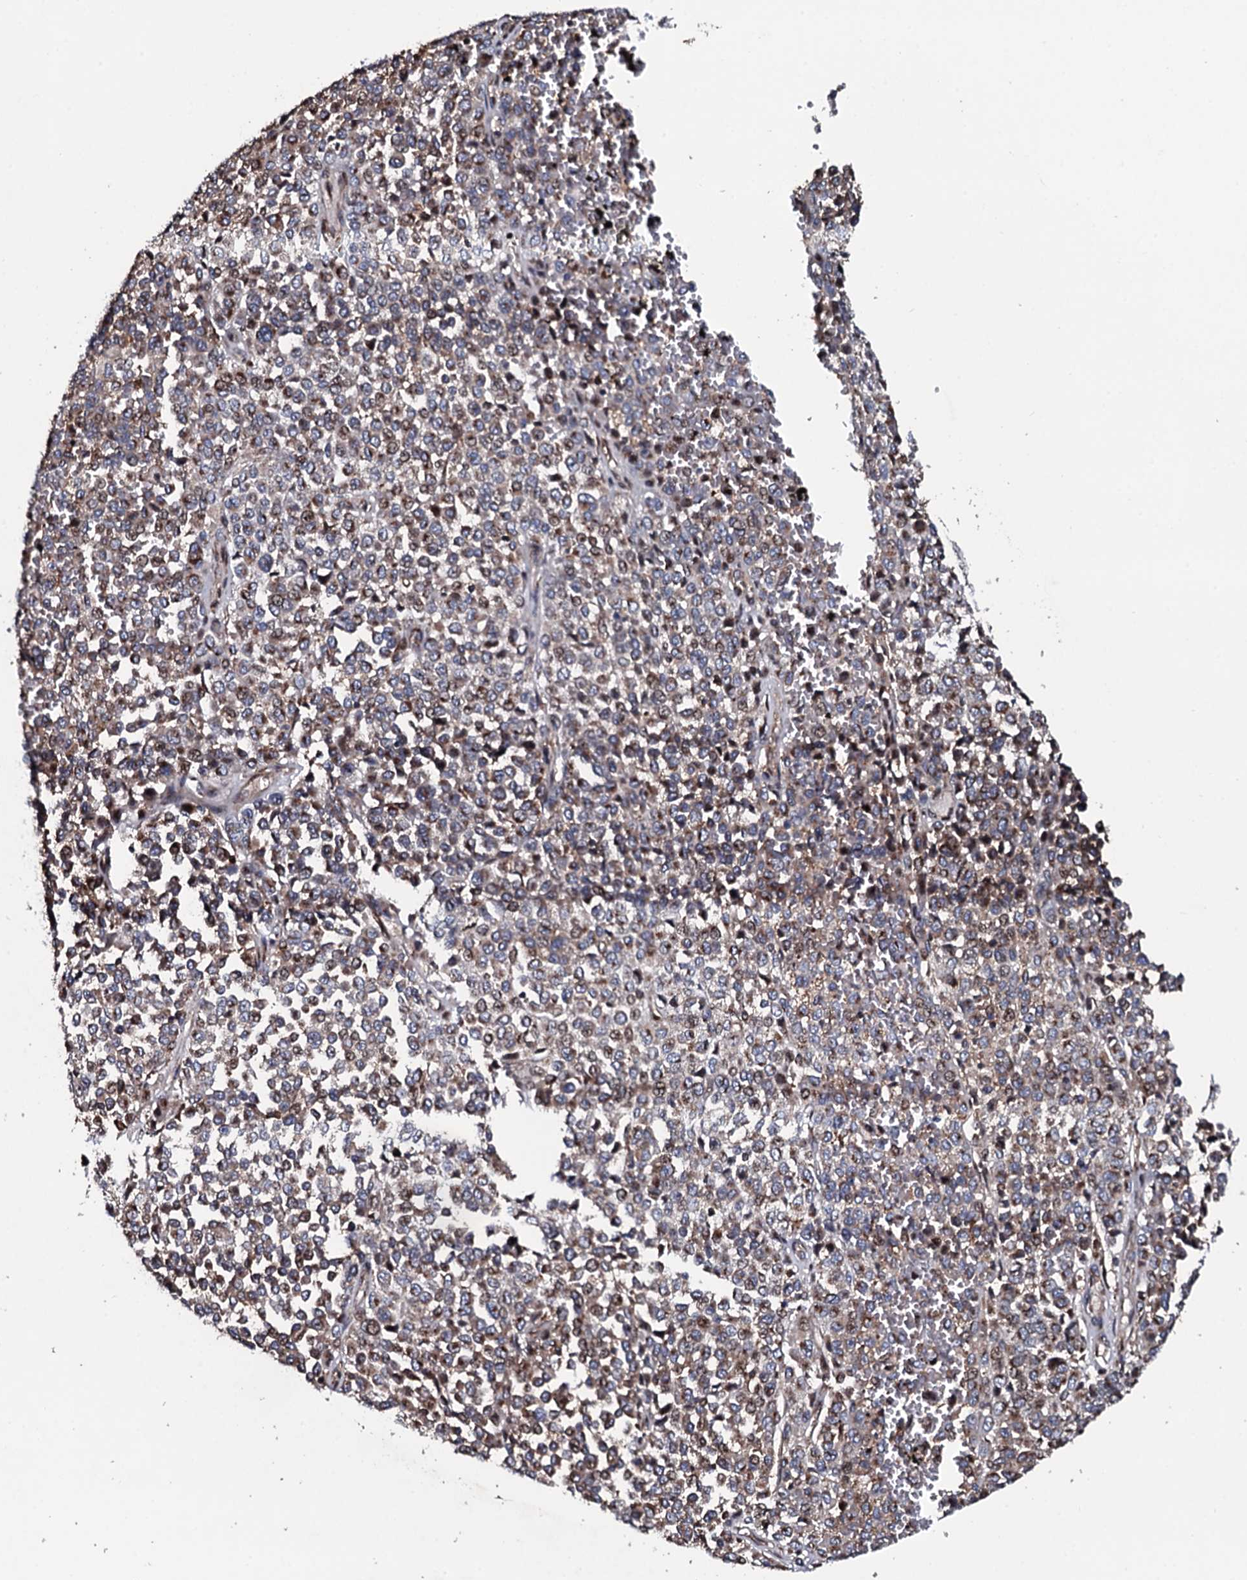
{"staining": {"intensity": "moderate", "quantity": "25%-75%", "location": "cytoplasmic/membranous,nuclear"}, "tissue": "melanoma", "cell_type": "Tumor cells", "image_type": "cancer", "snomed": [{"axis": "morphology", "description": "Malignant melanoma, Metastatic site"}, {"axis": "topography", "description": "Pancreas"}], "caption": "The immunohistochemical stain shows moderate cytoplasmic/membranous and nuclear positivity in tumor cells of melanoma tissue. The staining was performed using DAB to visualize the protein expression in brown, while the nuclei were stained in blue with hematoxylin (Magnification: 20x).", "gene": "PLET1", "patient": {"sex": "female", "age": 30}}